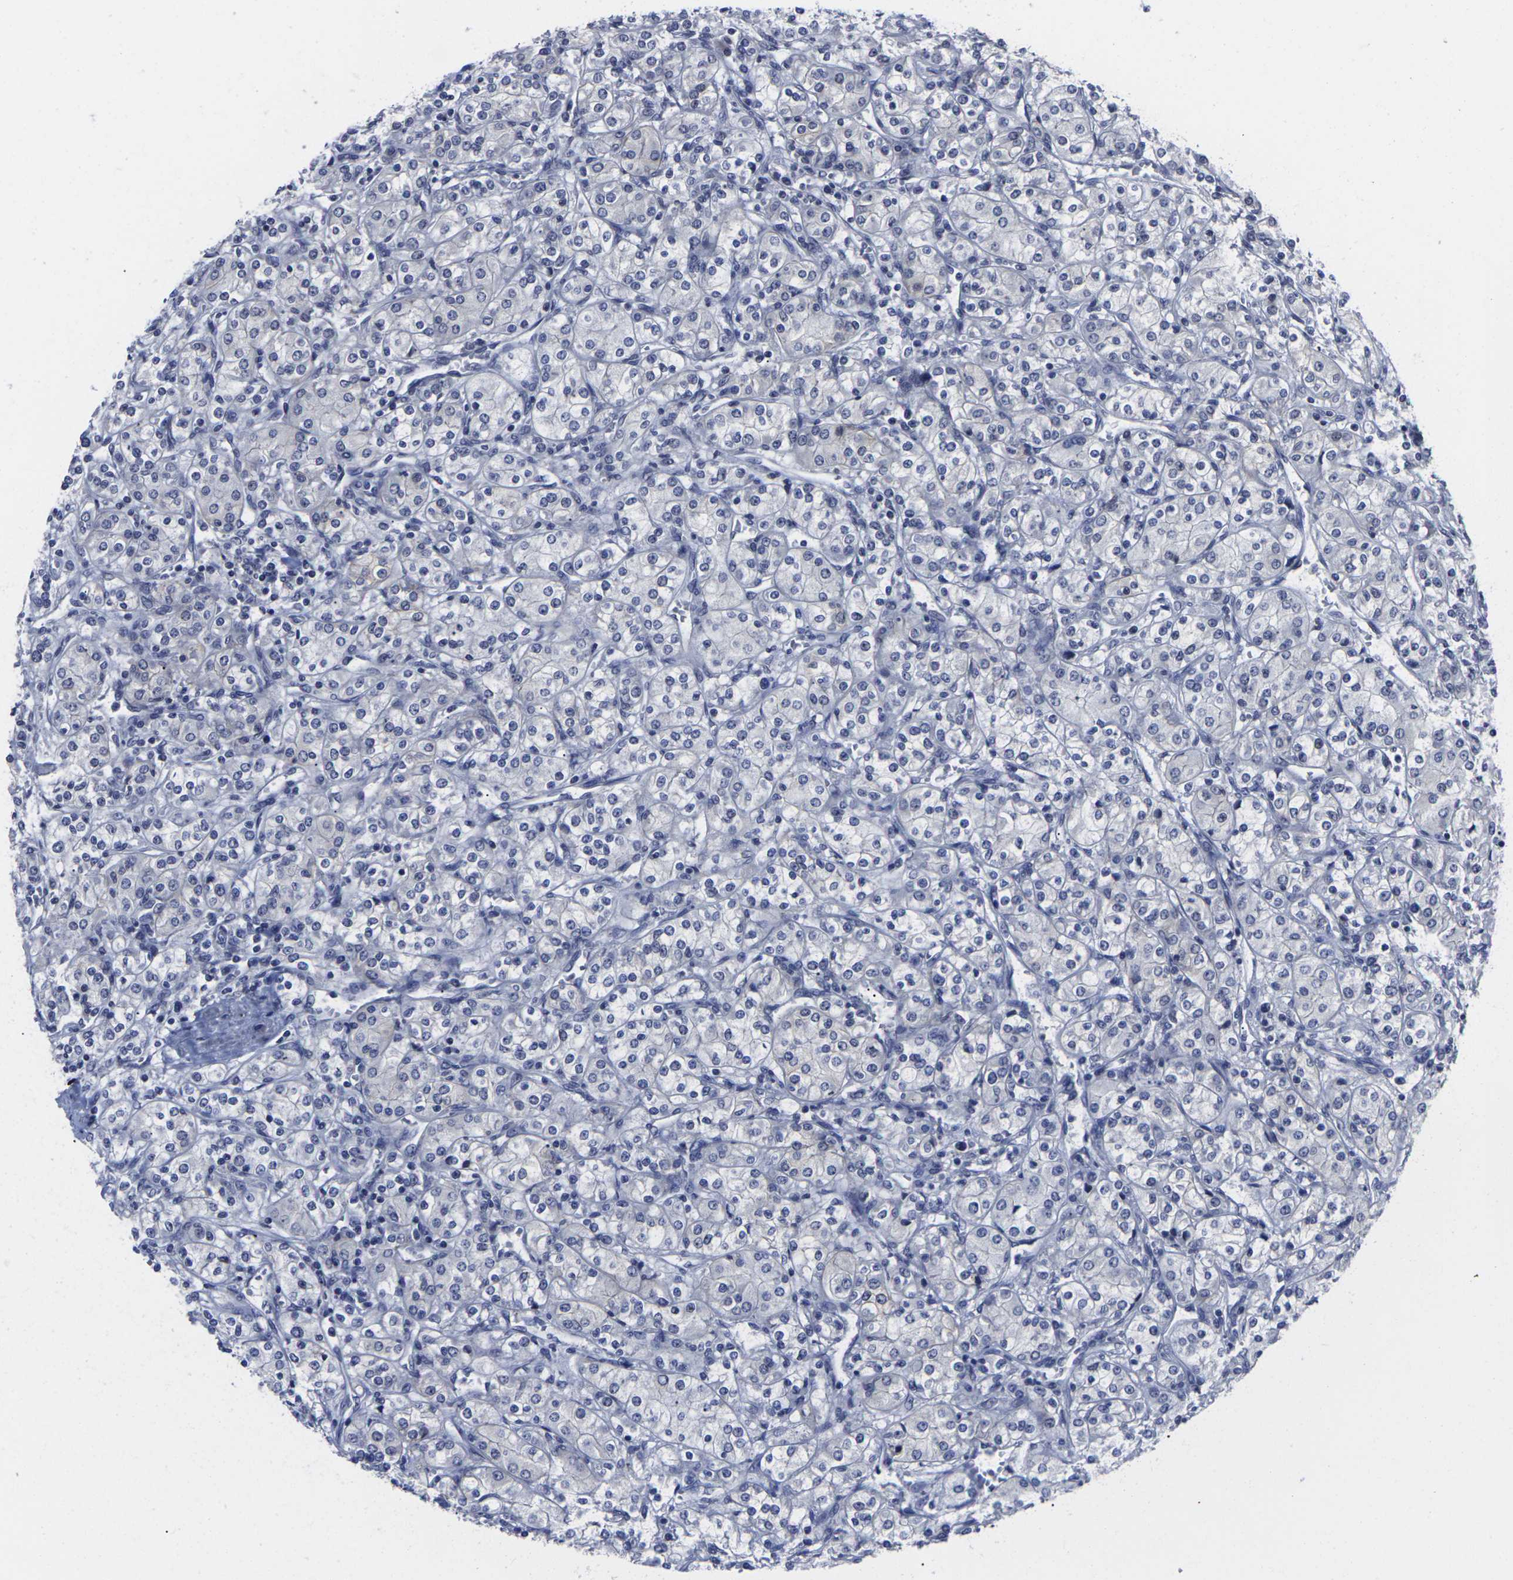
{"staining": {"intensity": "negative", "quantity": "none", "location": "none"}, "tissue": "renal cancer", "cell_type": "Tumor cells", "image_type": "cancer", "snomed": [{"axis": "morphology", "description": "Adenocarcinoma, NOS"}, {"axis": "topography", "description": "Kidney"}], "caption": "The micrograph demonstrates no significant positivity in tumor cells of adenocarcinoma (renal).", "gene": "MSANTD4", "patient": {"sex": "male", "age": 77}}